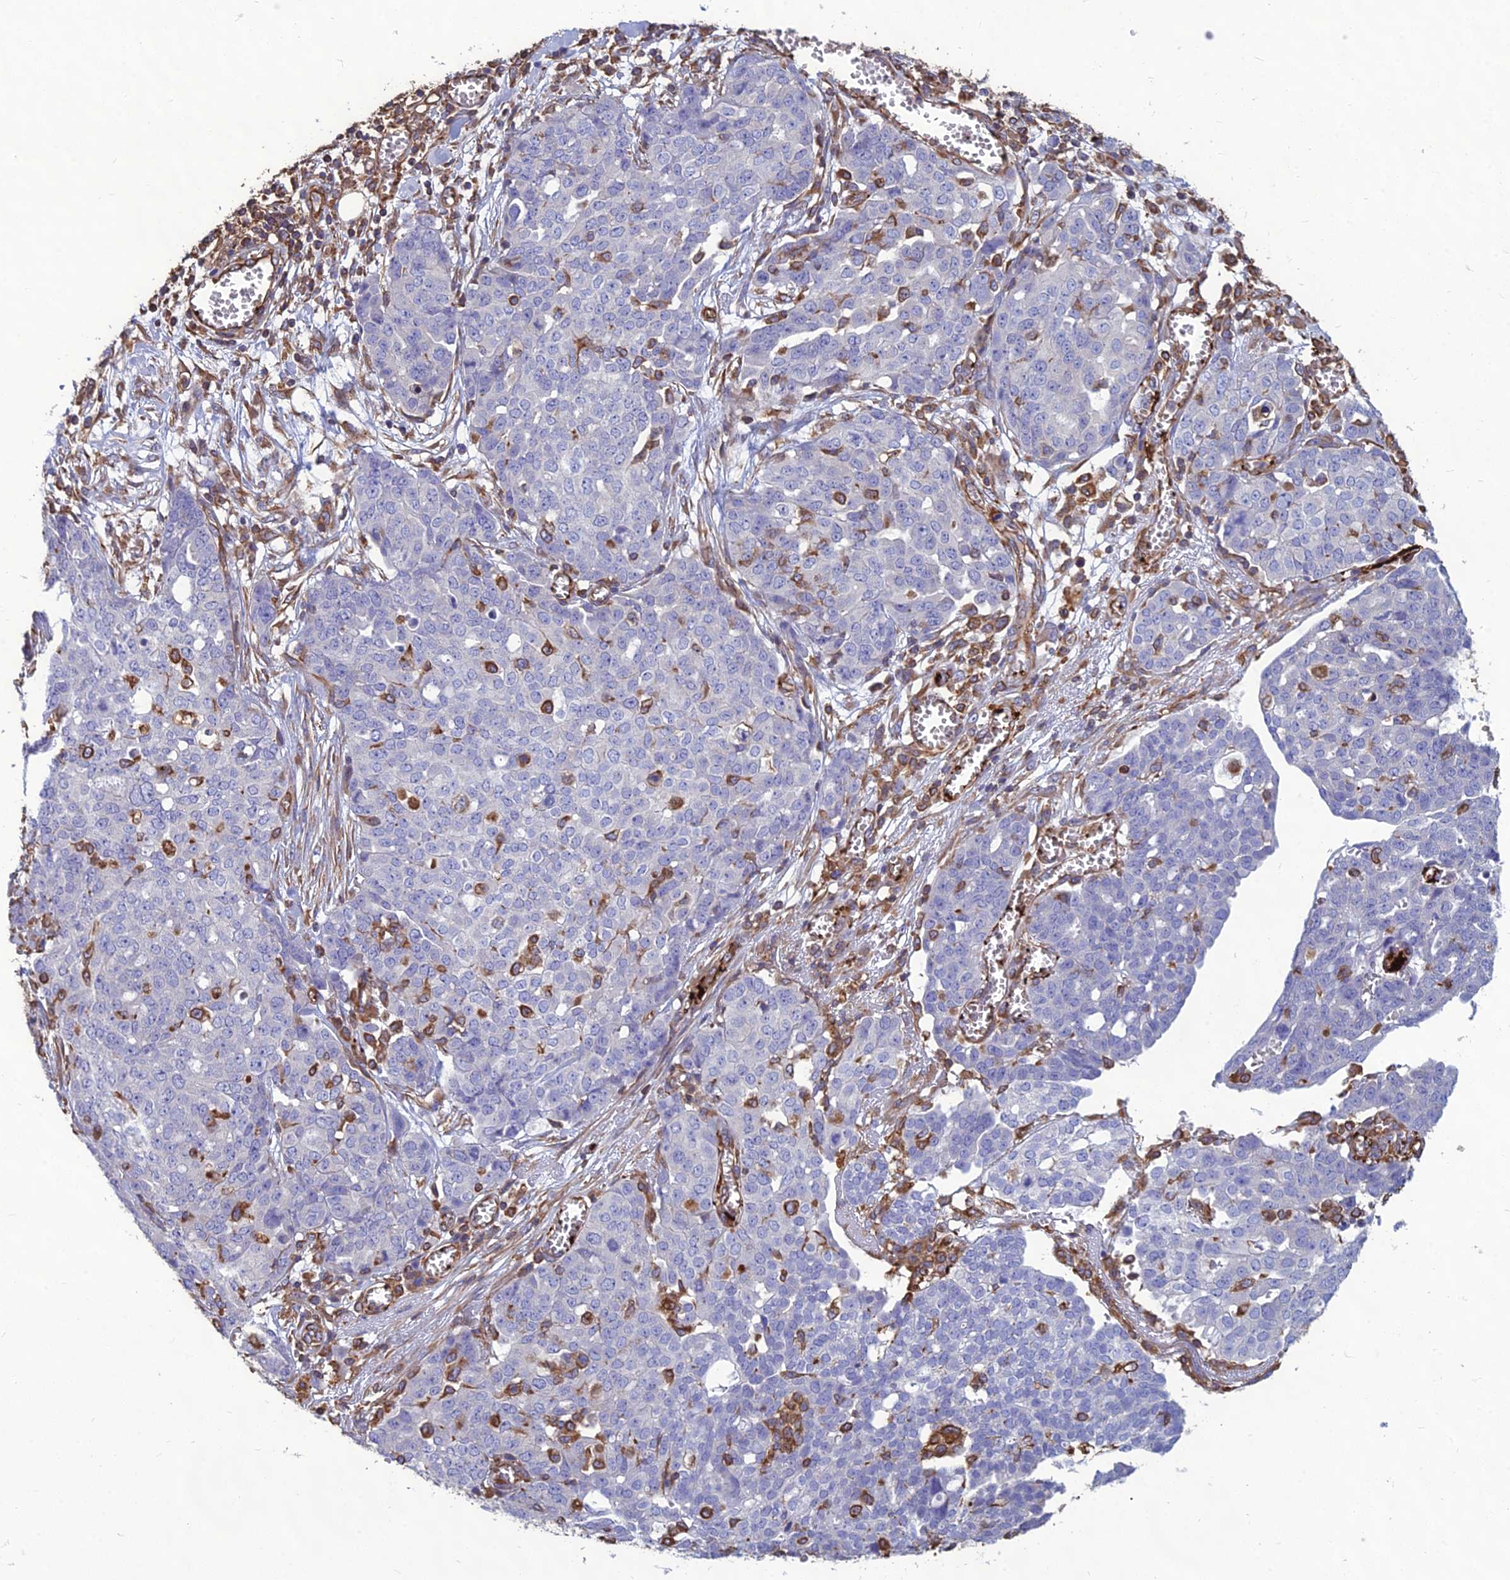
{"staining": {"intensity": "negative", "quantity": "none", "location": "none"}, "tissue": "ovarian cancer", "cell_type": "Tumor cells", "image_type": "cancer", "snomed": [{"axis": "morphology", "description": "Cystadenocarcinoma, serous, NOS"}, {"axis": "topography", "description": "Soft tissue"}, {"axis": "topography", "description": "Ovary"}], "caption": "IHC of human serous cystadenocarcinoma (ovarian) displays no positivity in tumor cells. The staining was performed using DAB (3,3'-diaminobenzidine) to visualize the protein expression in brown, while the nuclei were stained in blue with hematoxylin (Magnification: 20x).", "gene": "PSMD11", "patient": {"sex": "female", "age": 57}}